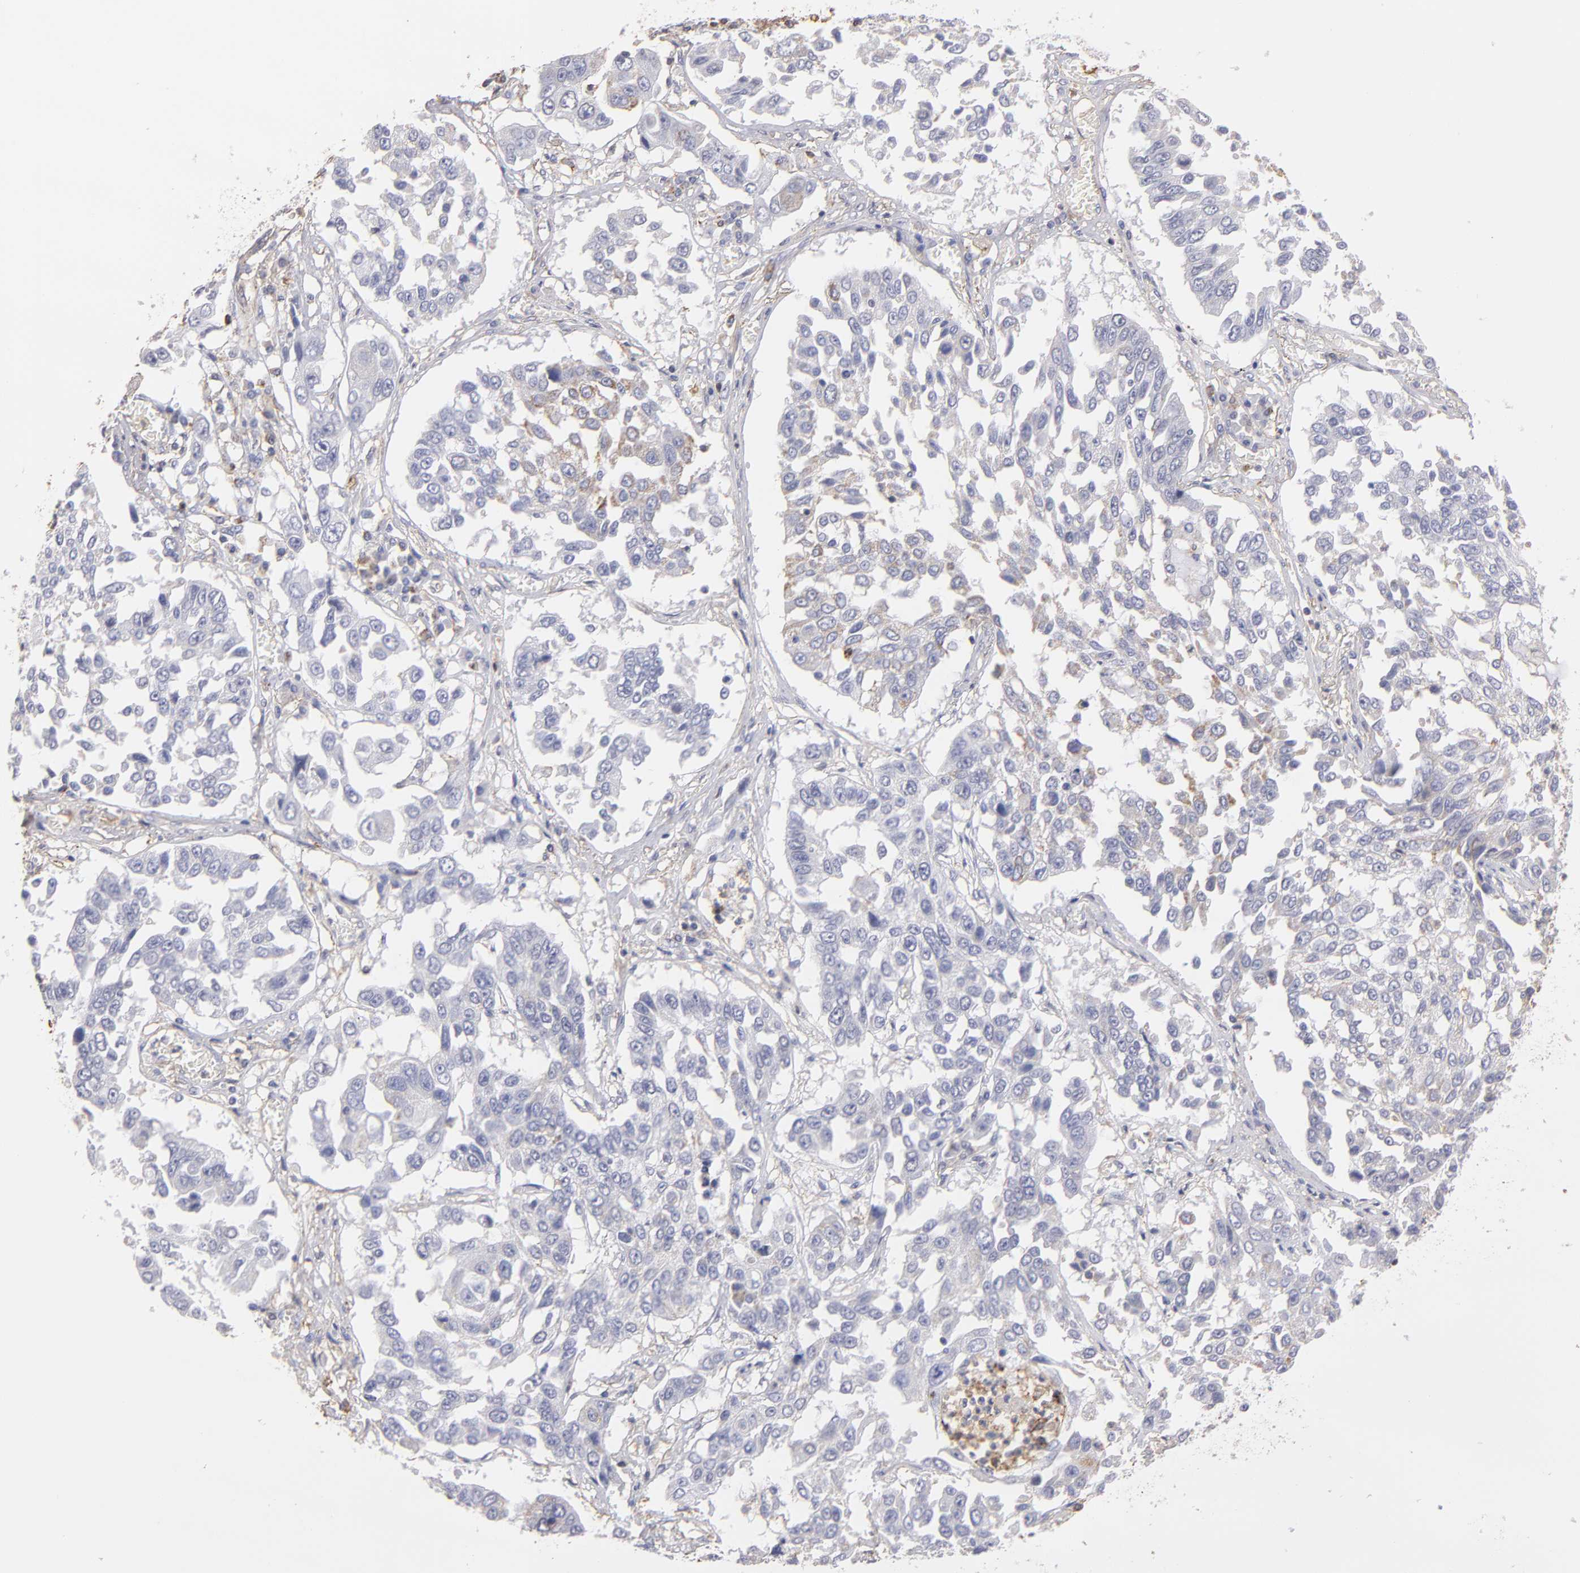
{"staining": {"intensity": "negative", "quantity": "none", "location": "none"}, "tissue": "lung cancer", "cell_type": "Tumor cells", "image_type": "cancer", "snomed": [{"axis": "morphology", "description": "Squamous cell carcinoma, NOS"}, {"axis": "topography", "description": "Lung"}], "caption": "Immunohistochemistry (IHC) image of lung cancer stained for a protein (brown), which exhibits no positivity in tumor cells.", "gene": "ABCB1", "patient": {"sex": "male", "age": 71}}